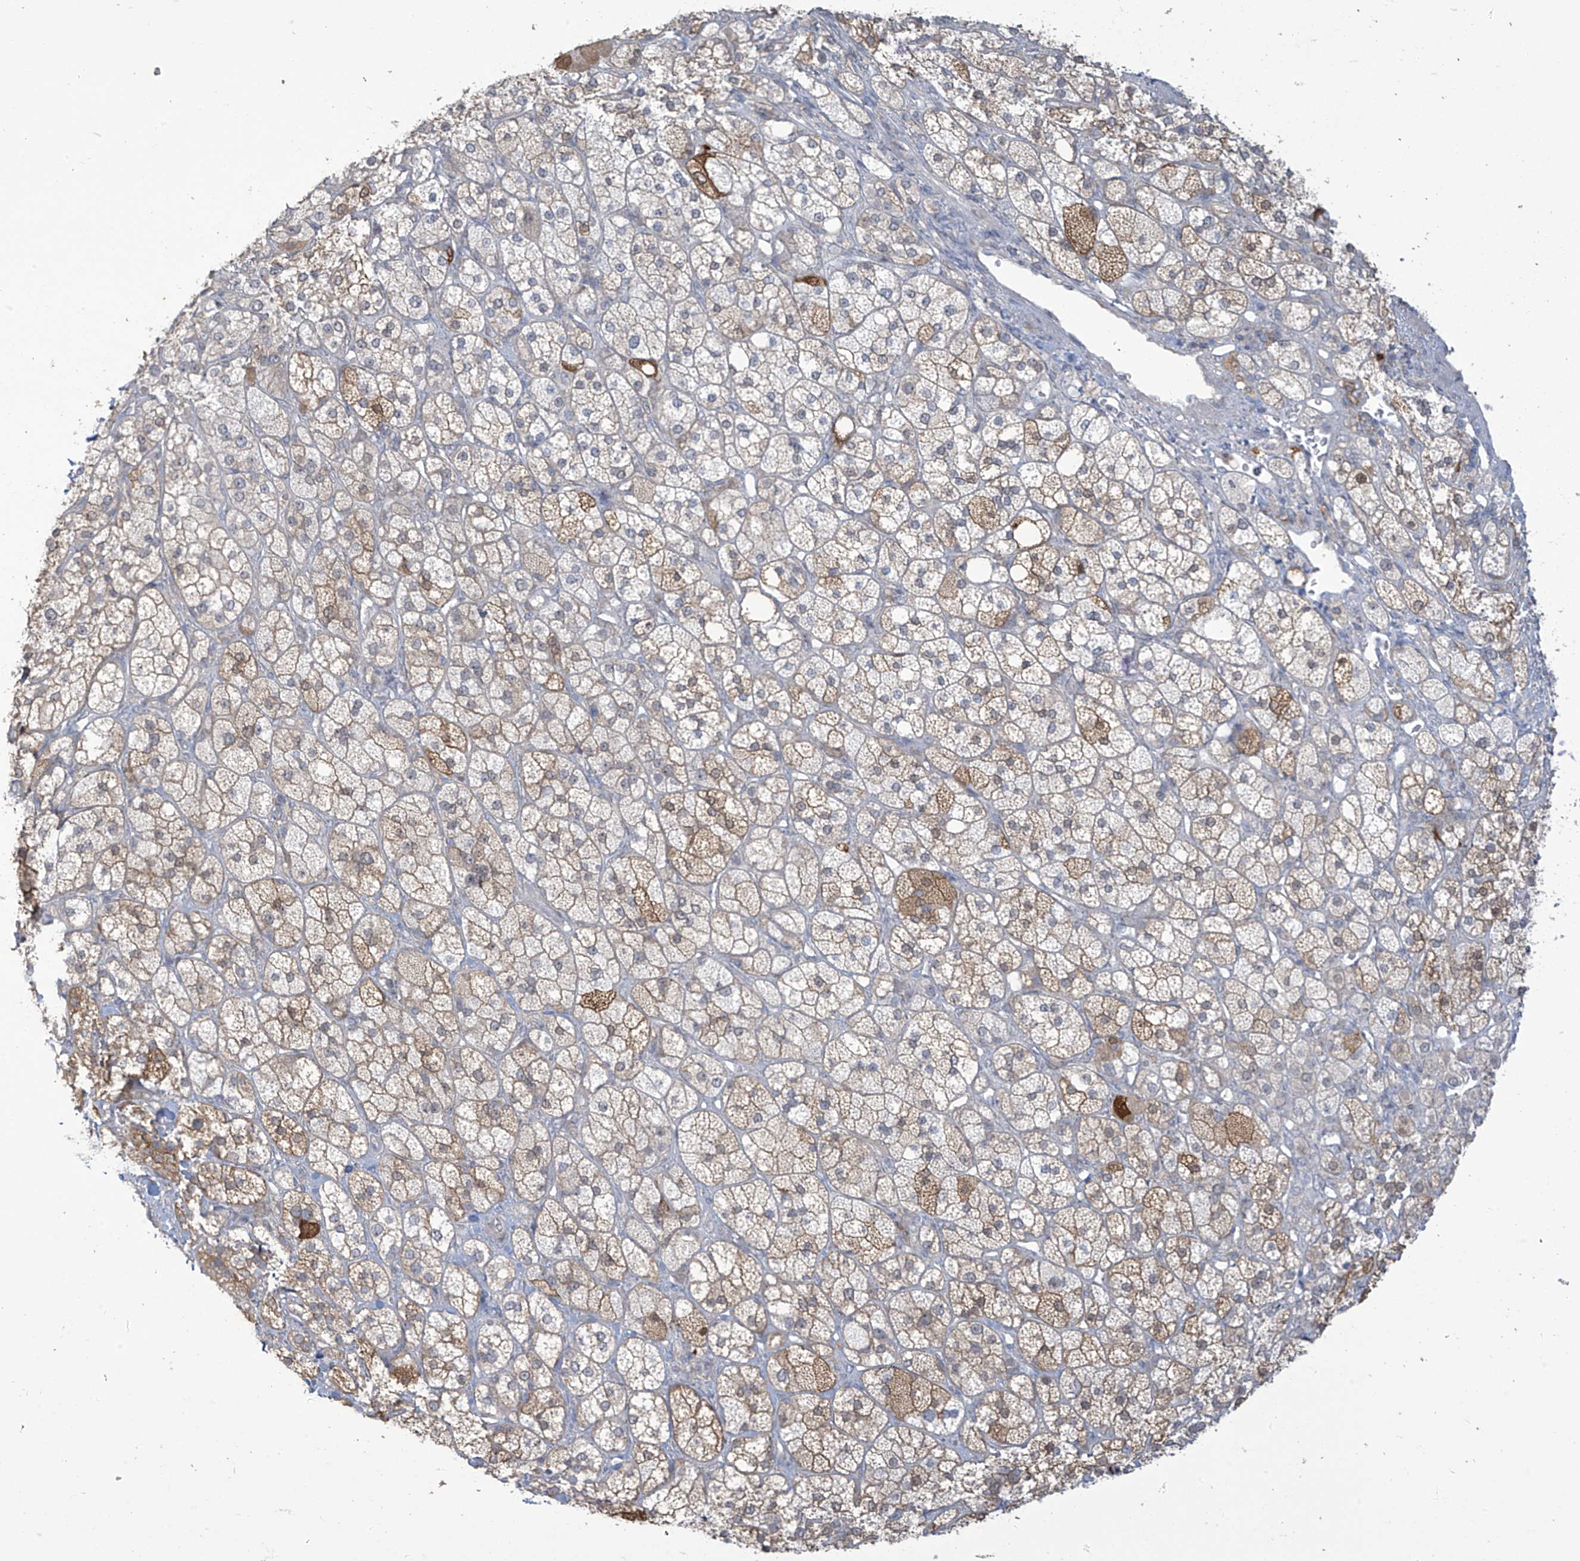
{"staining": {"intensity": "moderate", "quantity": "25%-75%", "location": "cytoplasmic/membranous"}, "tissue": "adrenal gland", "cell_type": "Glandular cells", "image_type": "normal", "snomed": [{"axis": "morphology", "description": "Normal tissue, NOS"}, {"axis": "topography", "description": "Adrenal gland"}], "caption": "The micrograph exhibits staining of unremarkable adrenal gland, revealing moderate cytoplasmic/membranous protein staining (brown color) within glandular cells.", "gene": "TAGAP", "patient": {"sex": "male", "age": 61}}